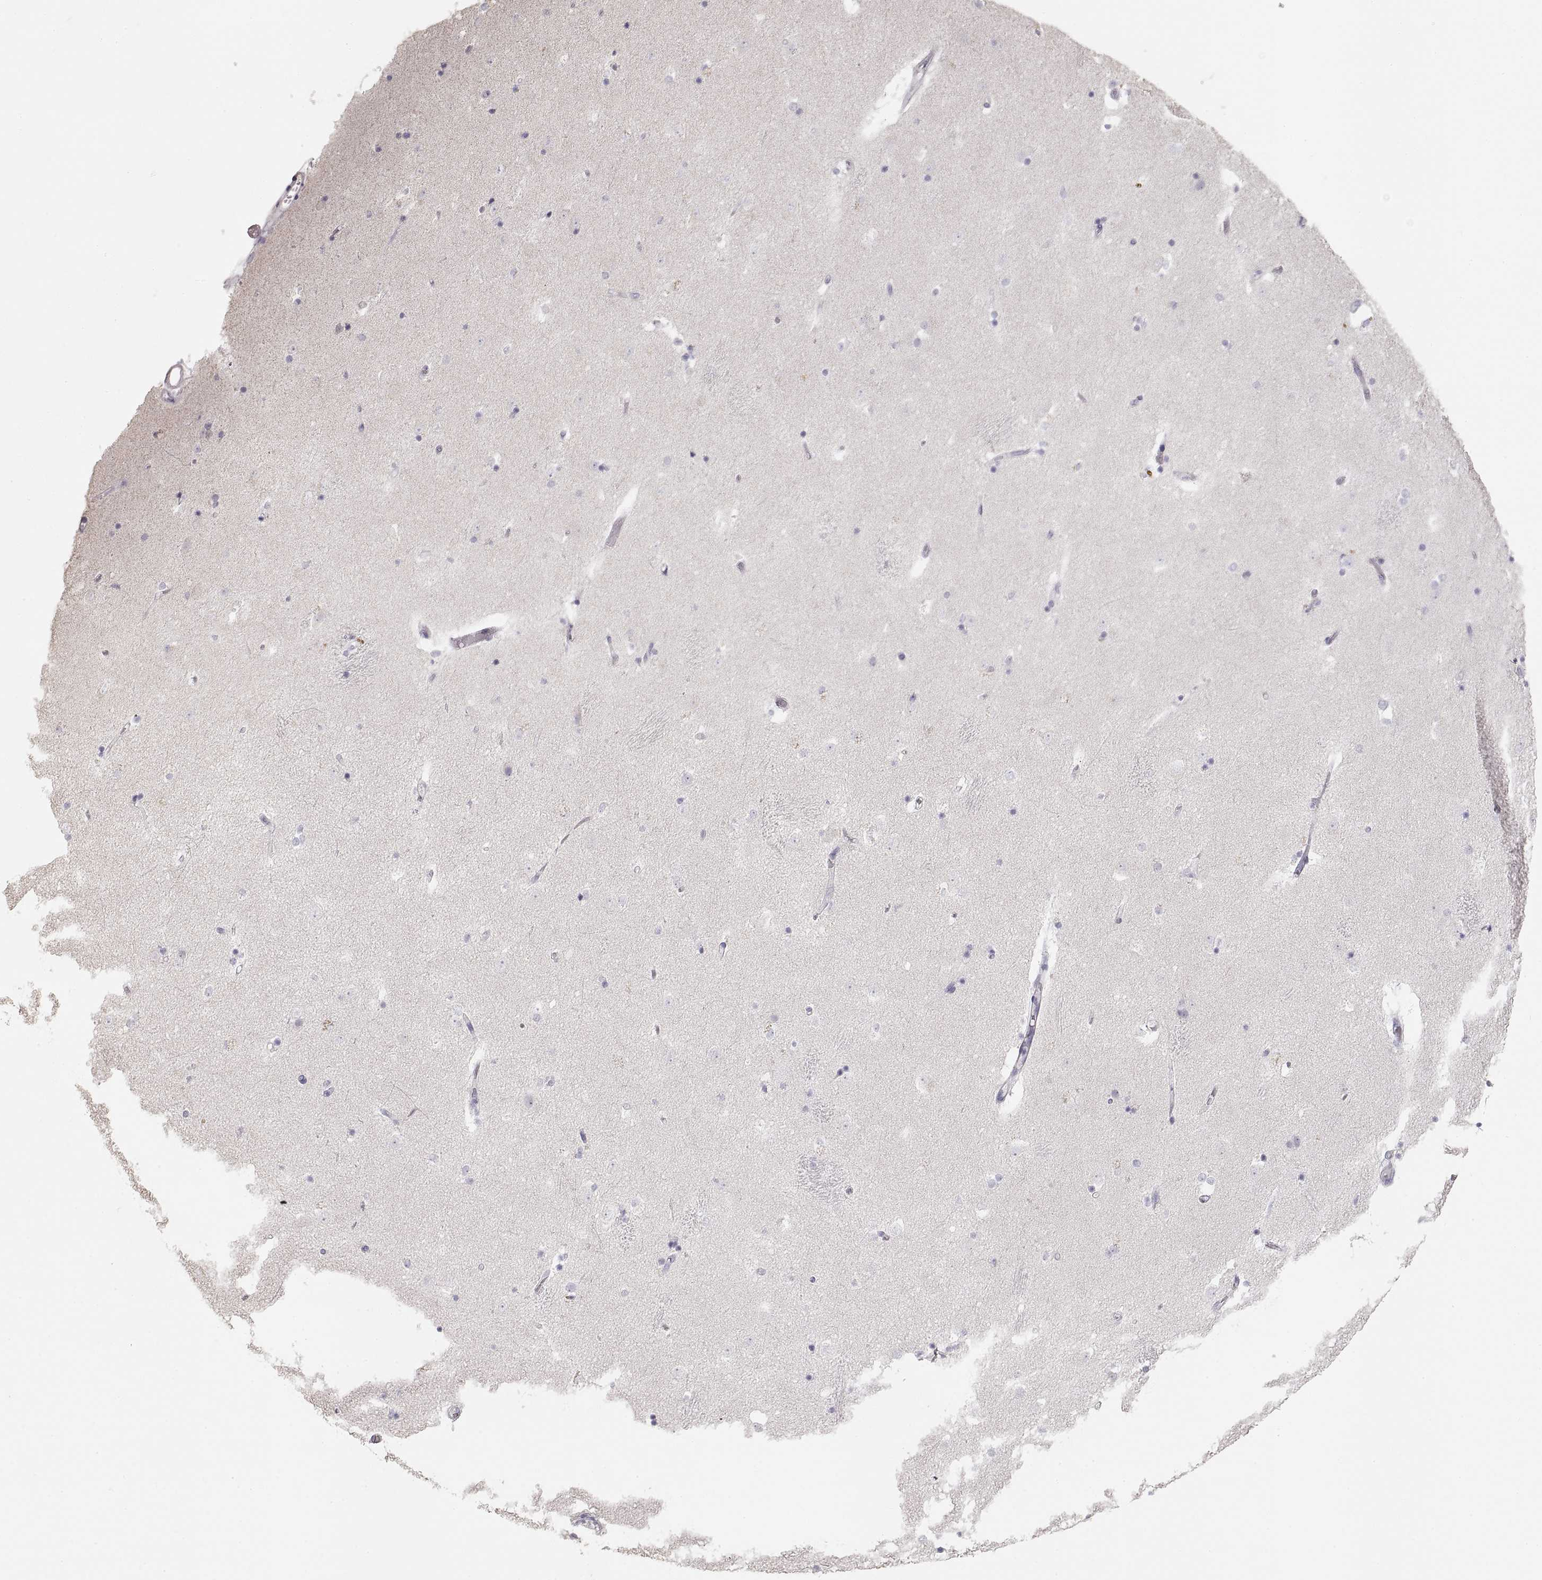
{"staining": {"intensity": "negative", "quantity": "none", "location": "none"}, "tissue": "caudate", "cell_type": "Glial cells", "image_type": "normal", "snomed": [{"axis": "morphology", "description": "Normal tissue, NOS"}, {"axis": "topography", "description": "Lateral ventricle wall"}], "caption": "Immunohistochemical staining of benign caudate displays no significant staining in glial cells. Brightfield microscopy of IHC stained with DAB (3,3'-diaminobenzidine) (brown) and hematoxylin (blue), captured at high magnification.", "gene": "ZP3", "patient": {"sex": "male", "age": 51}}